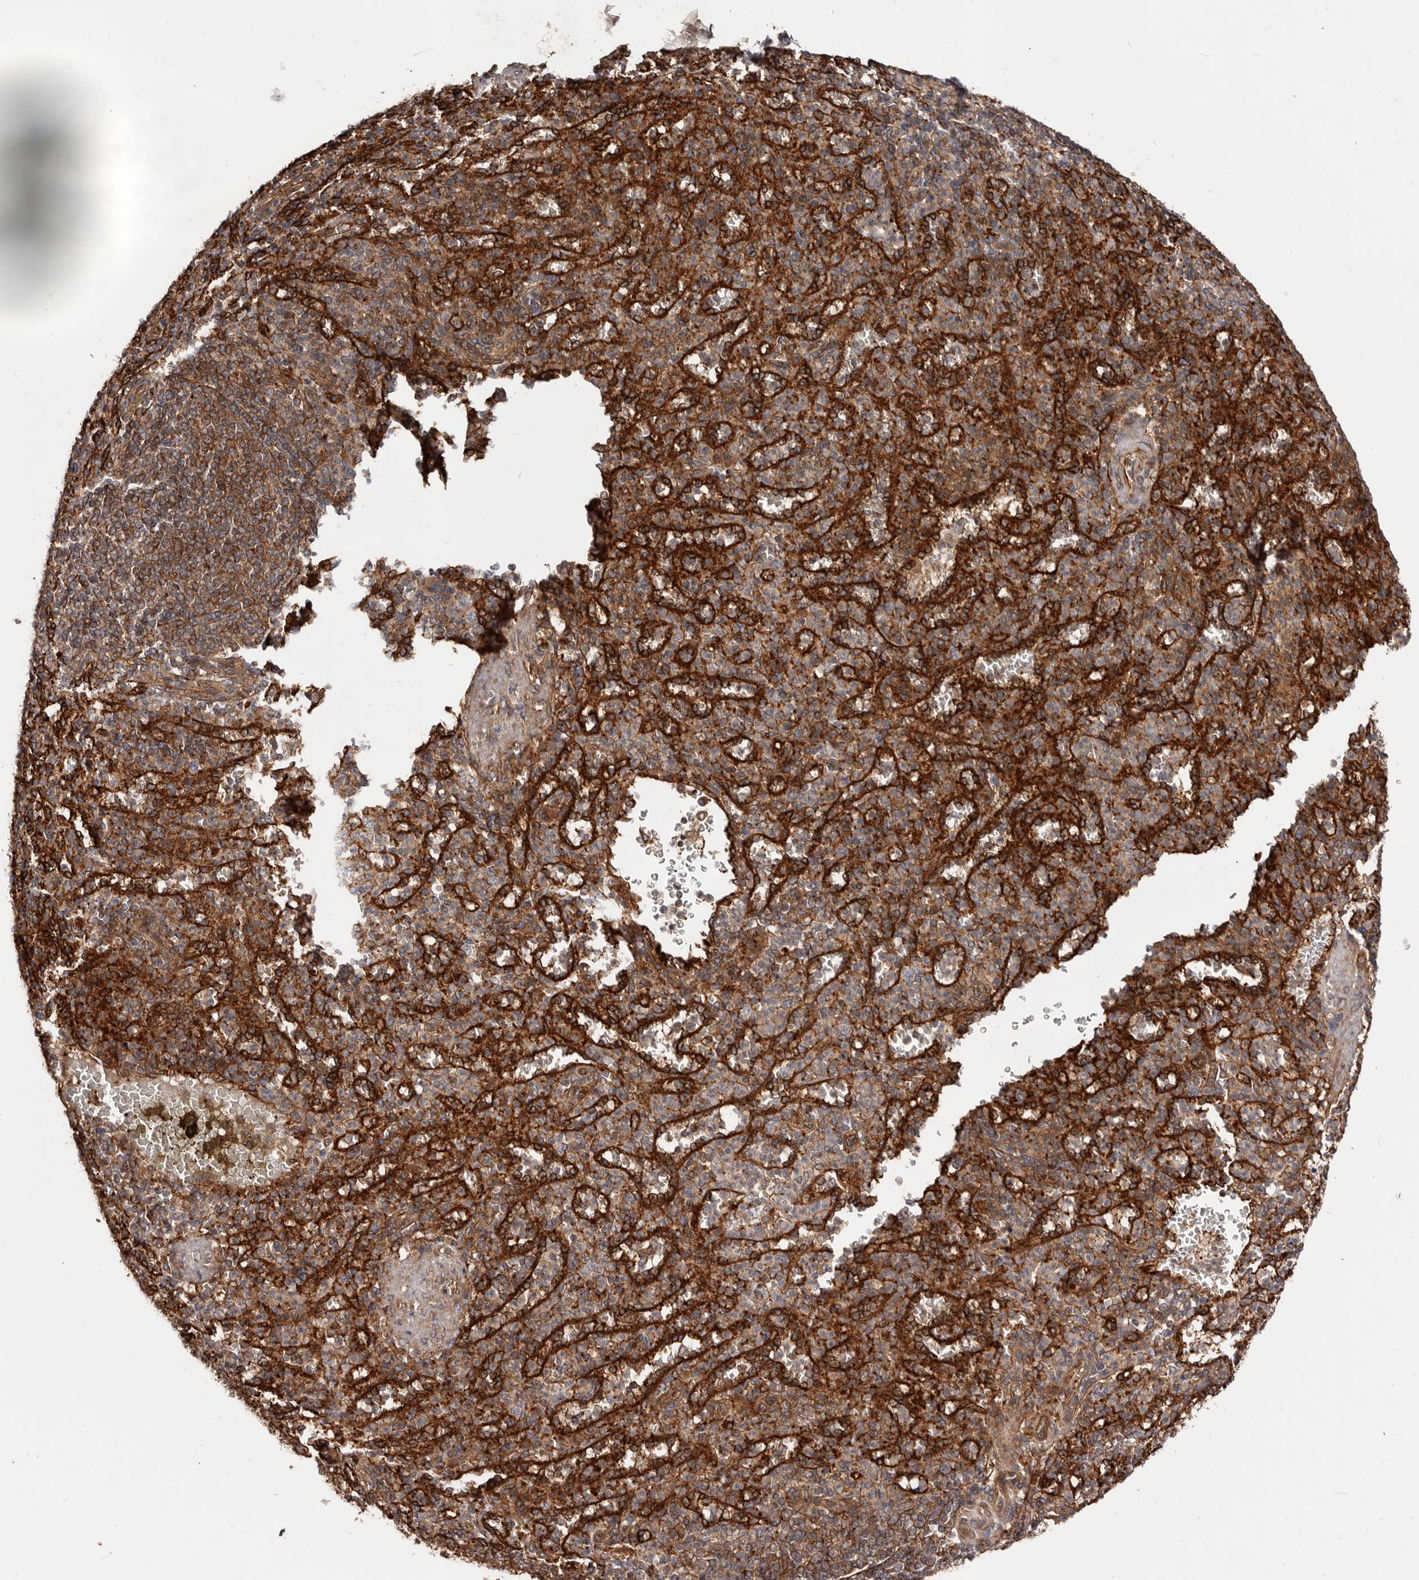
{"staining": {"intensity": "negative", "quantity": "none", "location": "none"}, "tissue": "spleen", "cell_type": "Cells in red pulp", "image_type": "normal", "snomed": [{"axis": "morphology", "description": "Normal tissue, NOS"}, {"axis": "topography", "description": "Spleen"}], "caption": "The histopathology image displays no staining of cells in red pulp in benign spleen. Nuclei are stained in blue.", "gene": "GTPBP1", "patient": {"sex": "female", "age": 74}}